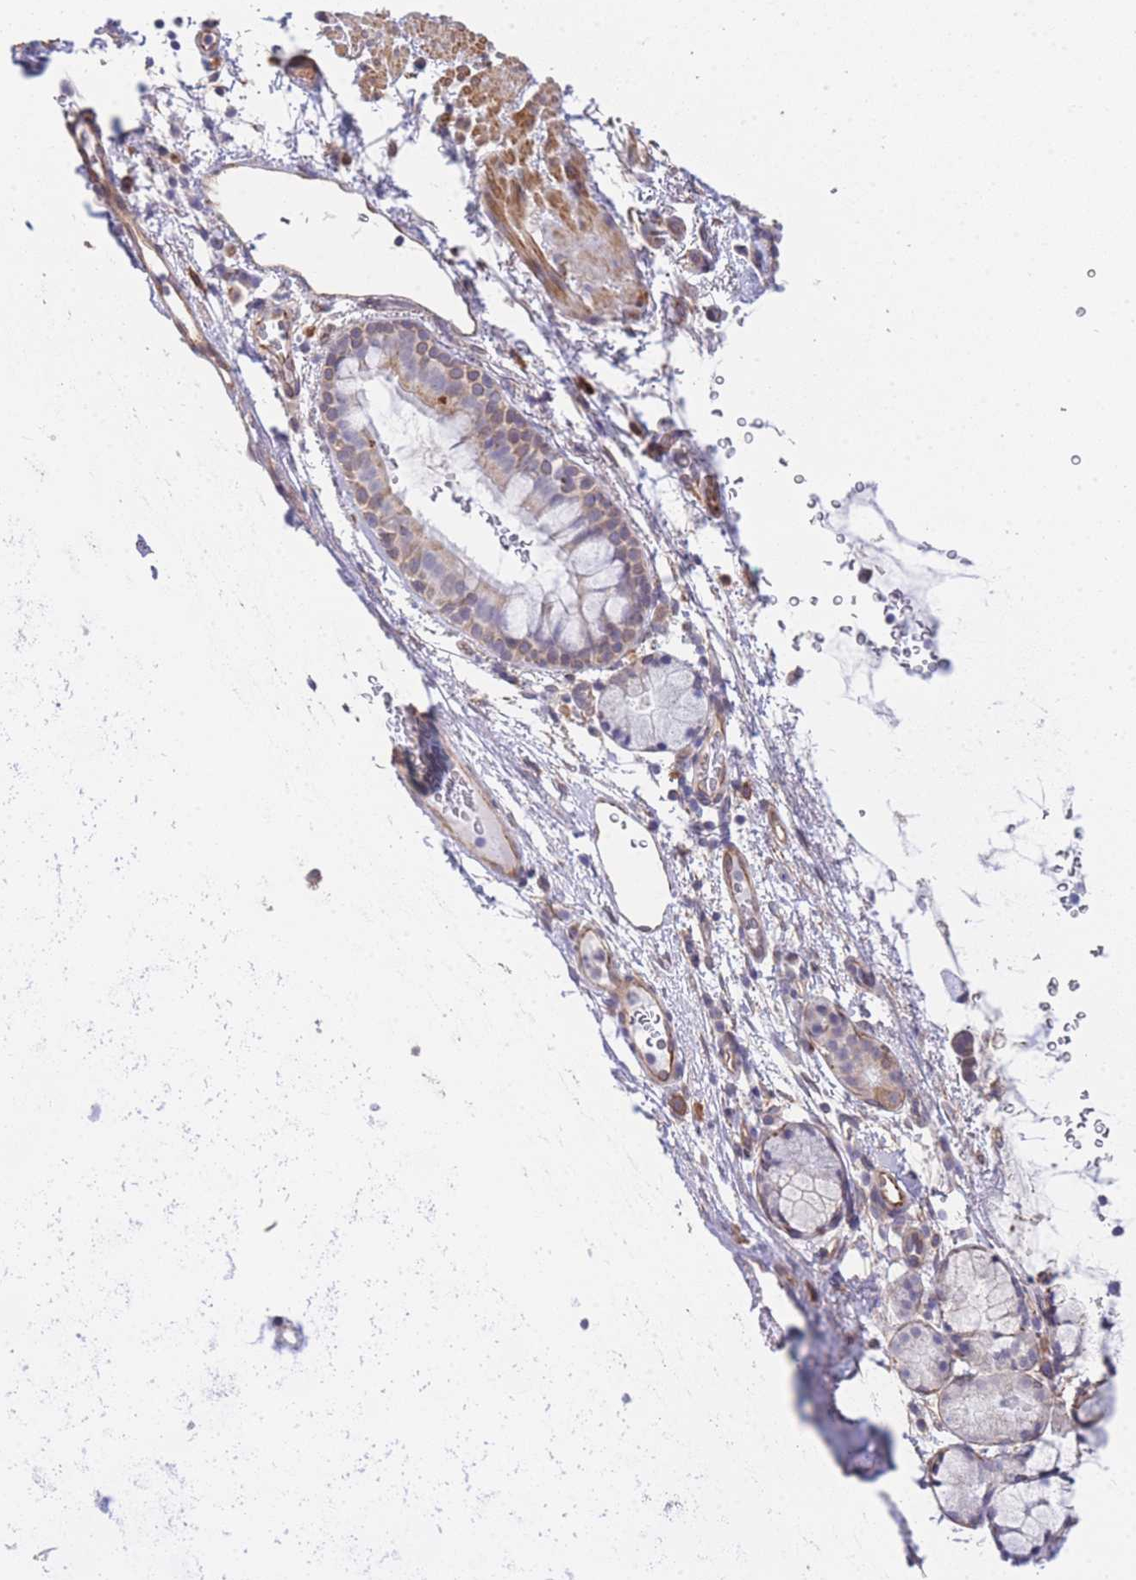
{"staining": {"intensity": "moderate", "quantity": "25%-75%", "location": "cytoplasmic/membranous"}, "tissue": "adipose tissue", "cell_type": "Adipocytes", "image_type": "normal", "snomed": [{"axis": "morphology", "description": "Normal tissue, NOS"}, {"axis": "topography", "description": "Cartilage tissue"}, {"axis": "topography", "description": "Bronchus"}], "caption": "Protein staining reveals moderate cytoplasmic/membranous expression in approximately 25%-75% of adipocytes in normal adipose tissue.", "gene": "CTBP1", "patient": {"sex": "female", "age": 72}}